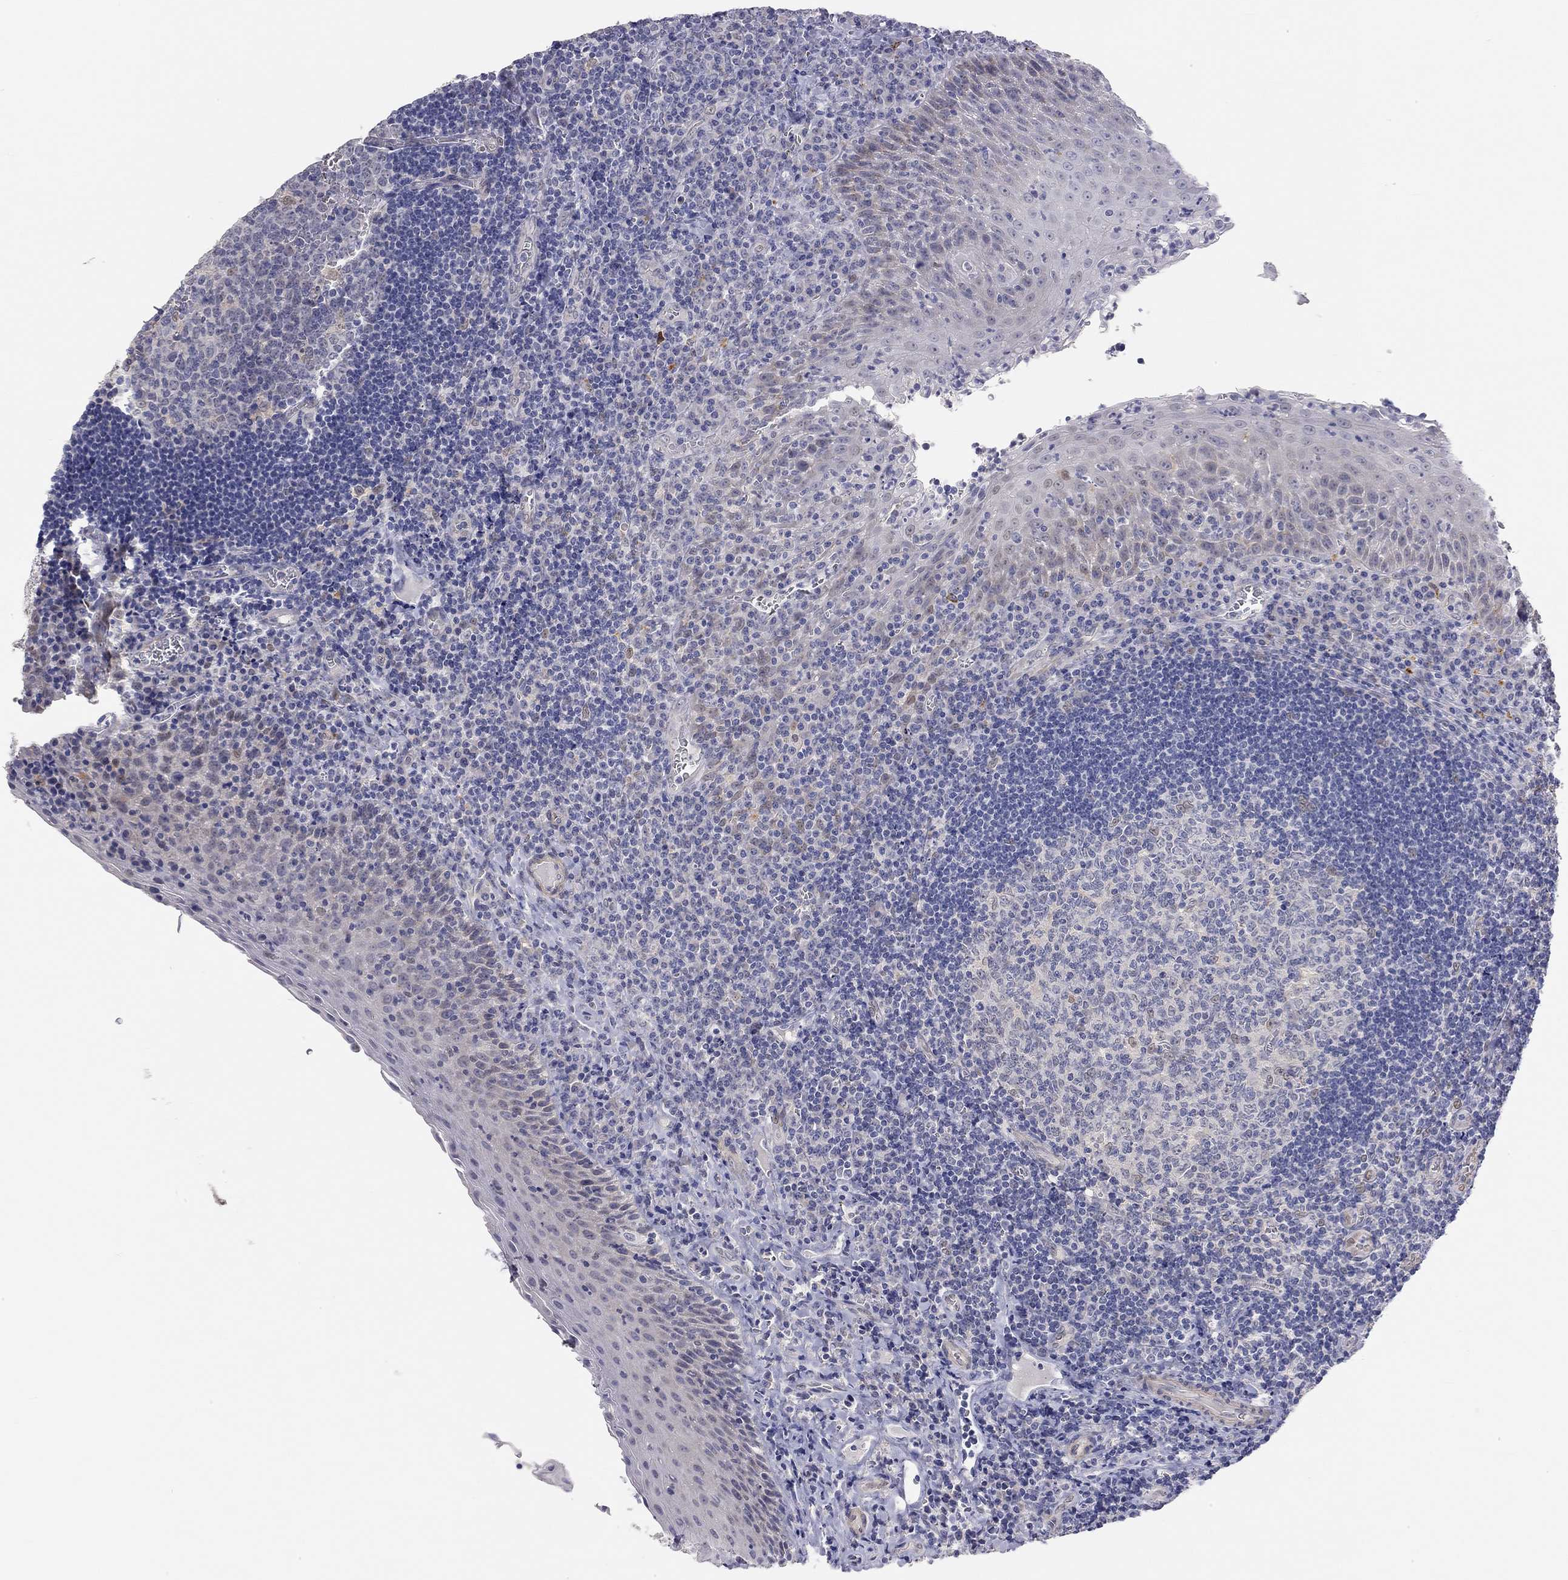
{"staining": {"intensity": "negative", "quantity": "none", "location": "none"}, "tissue": "tonsil", "cell_type": "Germinal center cells", "image_type": "normal", "snomed": [{"axis": "morphology", "description": "Normal tissue, NOS"}, {"axis": "morphology", "description": "Inflammation, NOS"}, {"axis": "topography", "description": "Tonsil"}], "caption": "Immunohistochemistry (IHC) of normal tonsil exhibits no staining in germinal center cells.", "gene": "PAPSS2", "patient": {"sex": "female", "age": 31}}